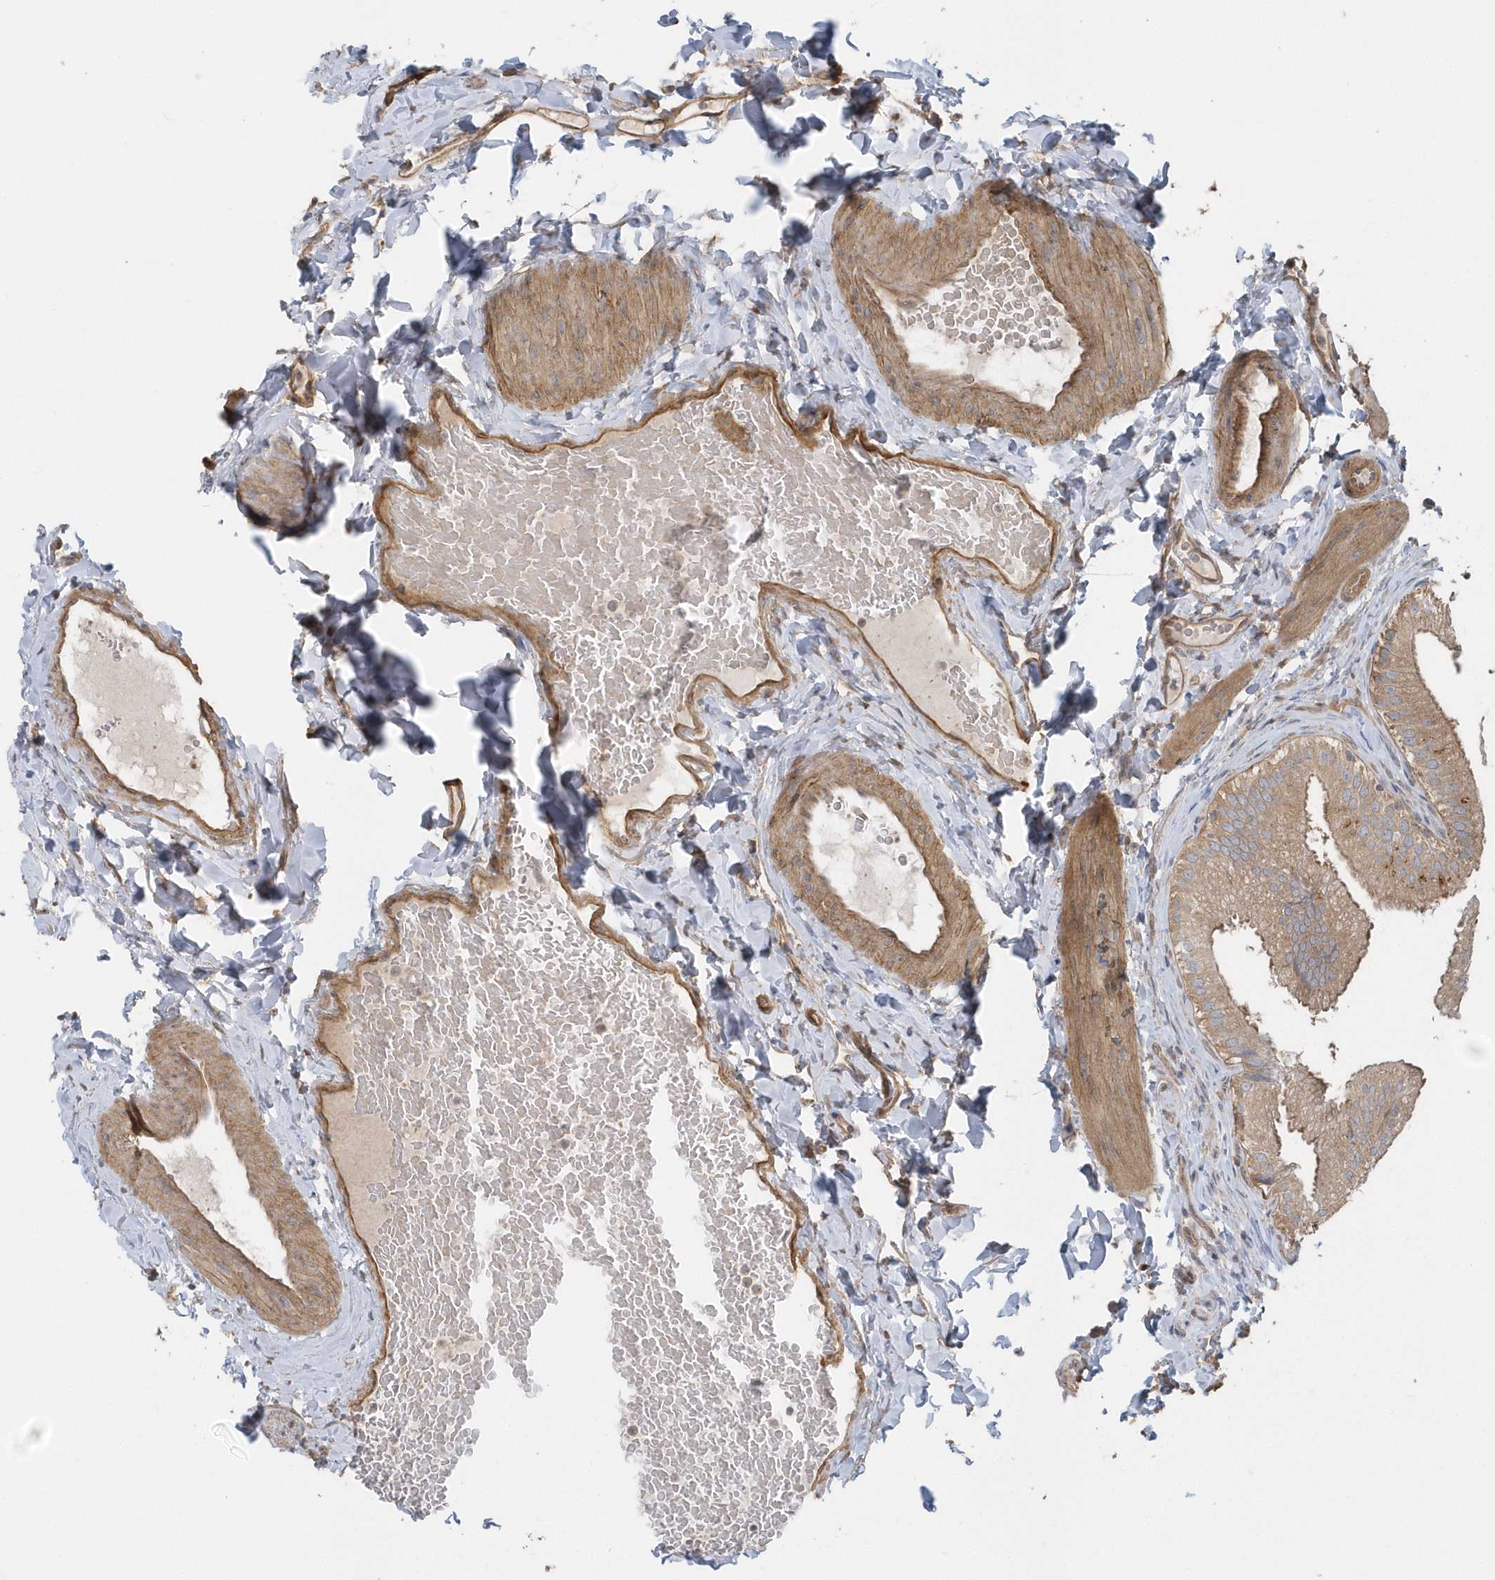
{"staining": {"intensity": "moderate", "quantity": ">75%", "location": "cytoplasmic/membranous"}, "tissue": "gallbladder", "cell_type": "Glandular cells", "image_type": "normal", "snomed": [{"axis": "morphology", "description": "Normal tissue, NOS"}, {"axis": "topography", "description": "Gallbladder"}], "caption": "IHC photomicrograph of unremarkable gallbladder: human gallbladder stained using immunohistochemistry displays medium levels of moderate protein expression localized specifically in the cytoplasmic/membranous of glandular cells, appearing as a cytoplasmic/membranous brown color.", "gene": "ACTR1A", "patient": {"sex": "female", "age": 30}}